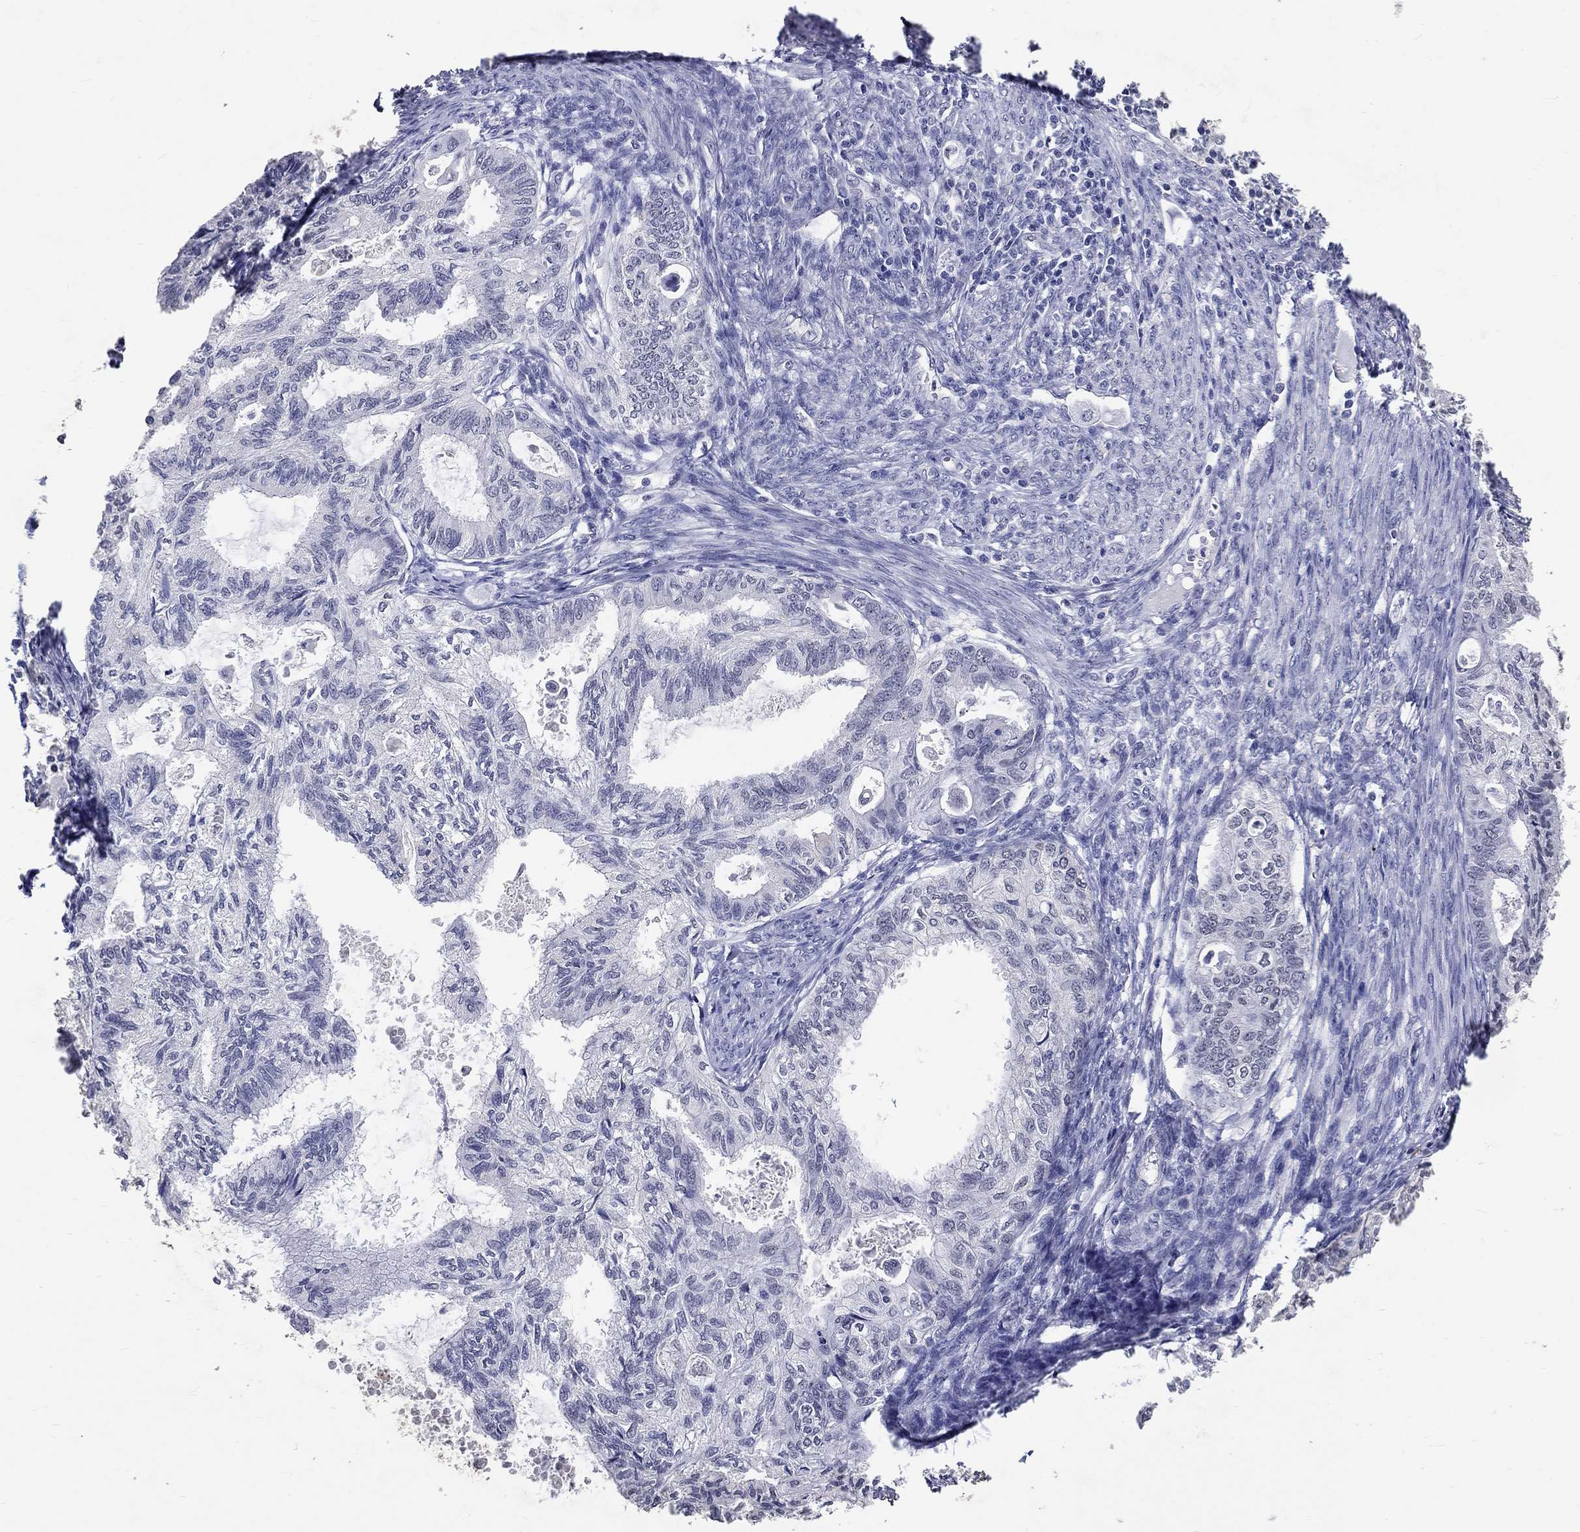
{"staining": {"intensity": "negative", "quantity": "none", "location": "none"}, "tissue": "endometrial cancer", "cell_type": "Tumor cells", "image_type": "cancer", "snomed": [{"axis": "morphology", "description": "Adenocarcinoma, NOS"}, {"axis": "topography", "description": "Endometrium"}], "caption": "Endometrial cancer stained for a protein using immunohistochemistry (IHC) demonstrates no positivity tumor cells.", "gene": "GRIN1", "patient": {"sex": "female", "age": 86}}